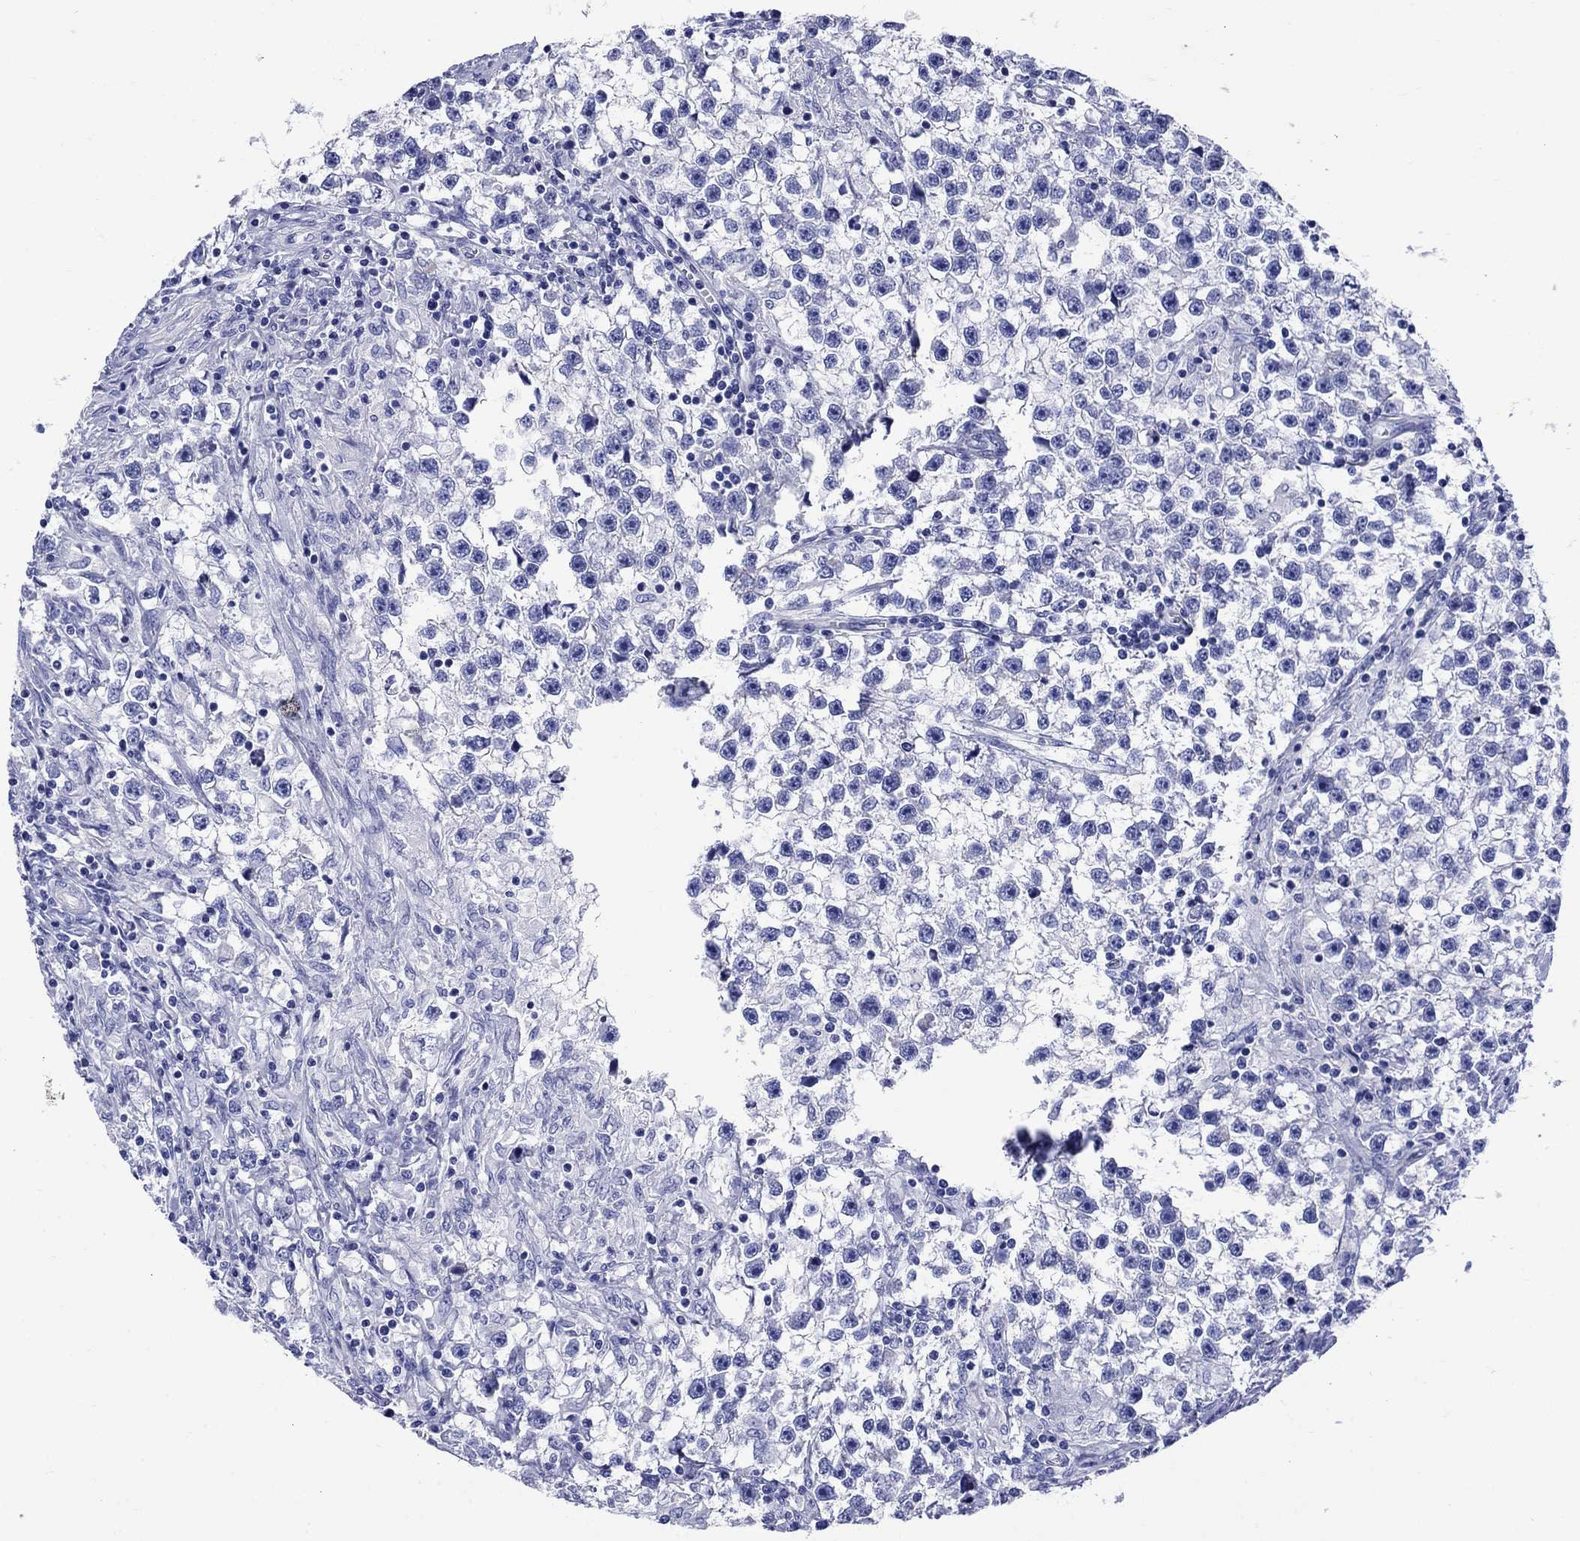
{"staining": {"intensity": "negative", "quantity": "none", "location": "none"}, "tissue": "testis cancer", "cell_type": "Tumor cells", "image_type": "cancer", "snomed": [{"axis": "morphology", "description": "Seminoma, NOS"}, {"axis": "topography", "description": "Testis"}], "caption": "An immunohistochemistry (IHC) micrograph of testis cancer (seminoma) is shown. There is no staining in tumor cells of testis cancer (seminoma).", "gene": "SLC1A2", "patient": {"sex": "male", "age": 59}}